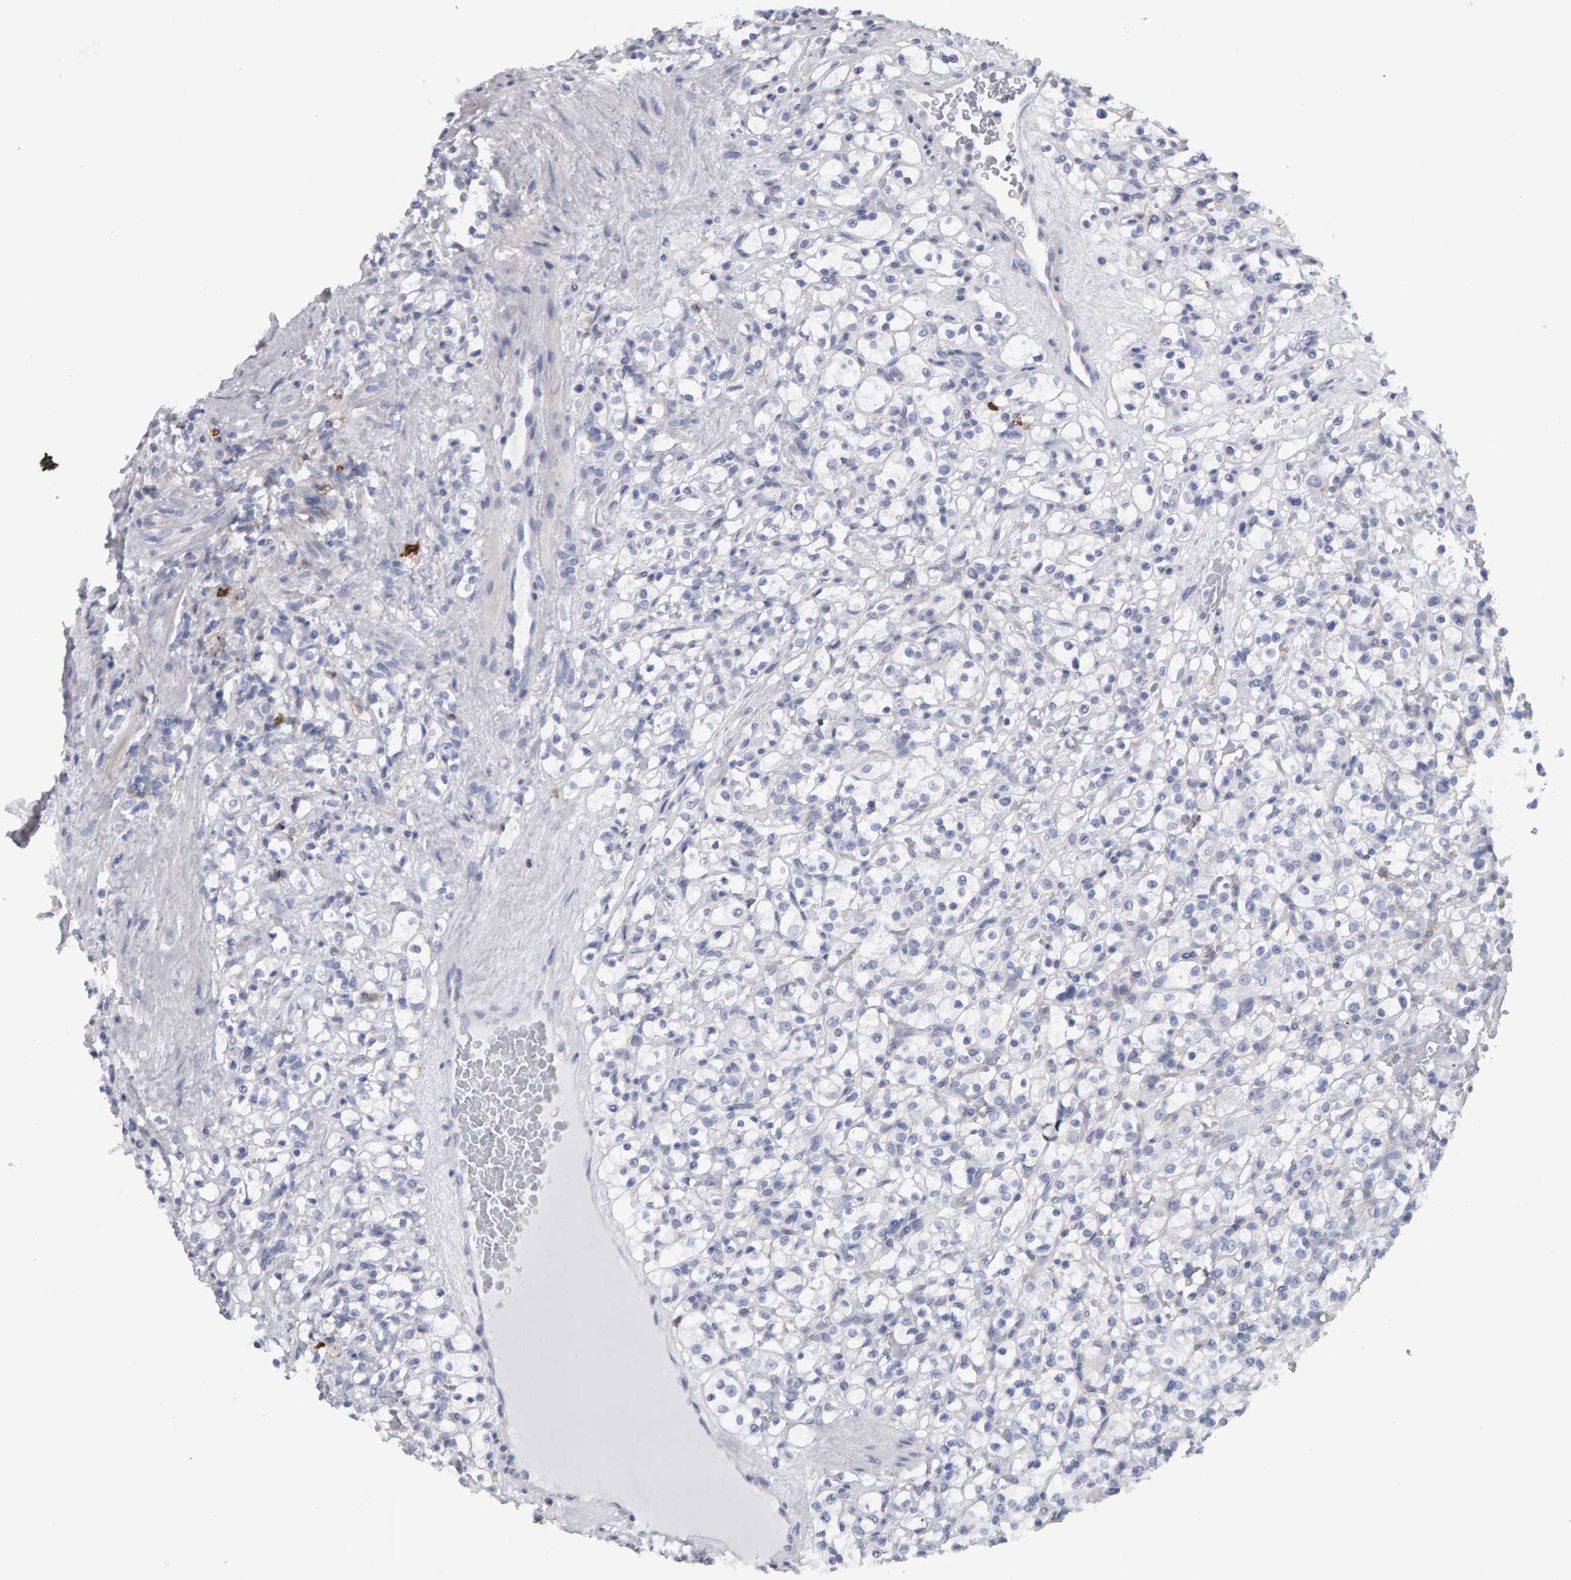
{"staining": {"intensity": "negative", "quantity": "none", "location": "none"}, "tissue": "renal cancer", "cell_type": "Tumor cells", "image_type": "cancer", "snomed": [{"axis": "morphology", "description": "Normal tissue, NOS"}, {"axis": "morphology", "description": "Adenocarcinoma, NOS"}, {"axis": "topography", "description": "Kidney"}], "caption": "DAB immunohistochemical staining of renal adenocarcinoma displays no significant staining in tumor cells.", "gene": "CD38", "patient": {"sex": "female", "age": 72}}